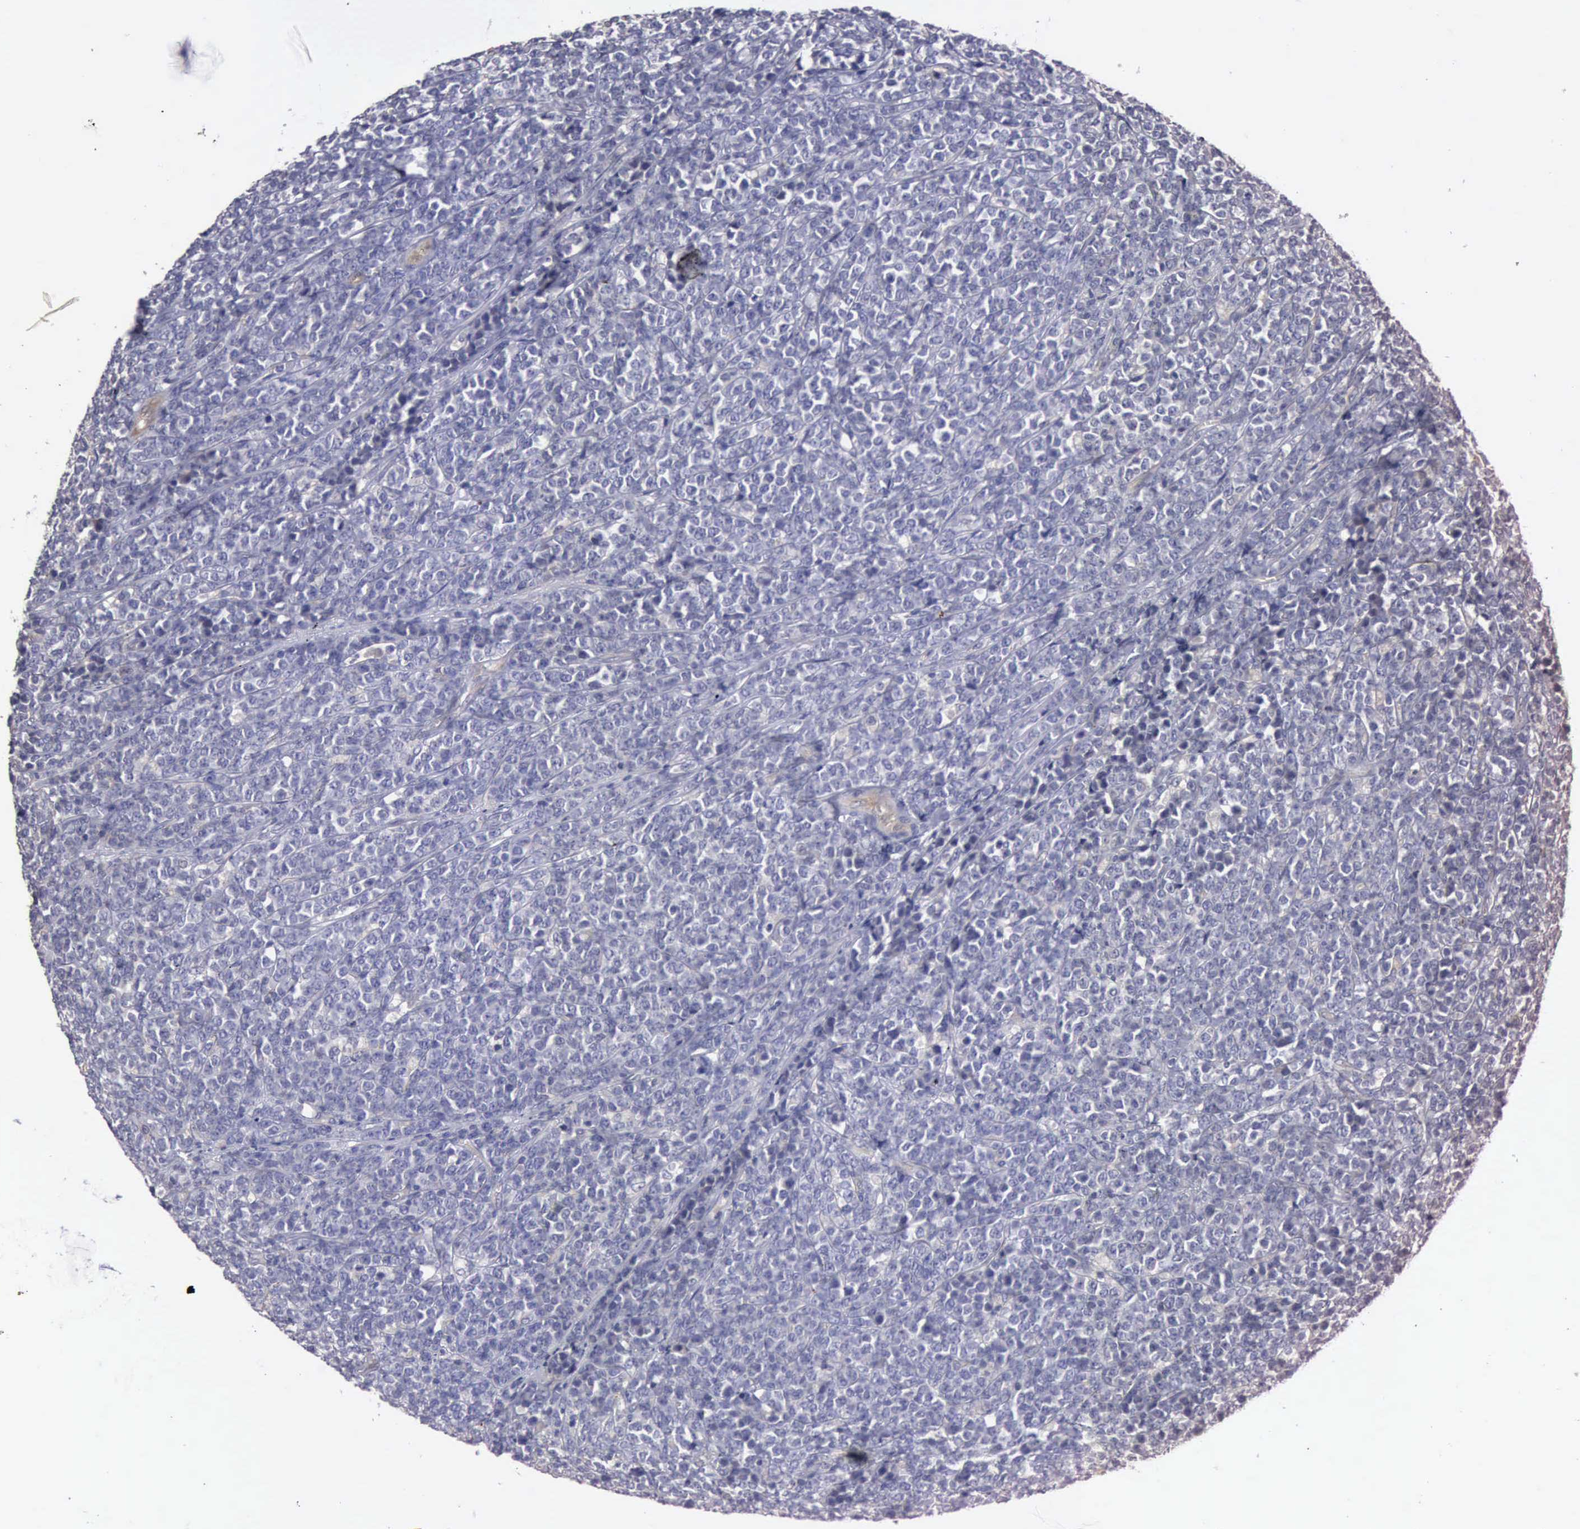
{"staining": {"intensity": "negative", "quantity": "none", "location": "none"}, "tissue": "lymphoma", "cell_type": "Tumor cells", "image_type": "cancer", "snomed": [{"axis": "morphology", "description": "Malignant lymphoma, non-Hodgkin's type, High grade"}, {"axis": "topography", "description": "Small intestine"}, {"axis": "topography", "description": "Colon"}], "caption": "Photomicrograph shows no protein positivity in tumor cells of lymphoma tissue. Nuclei are stained in blue.", "gene": "BMX", "patient": {"sex": "male", "age": 8}}